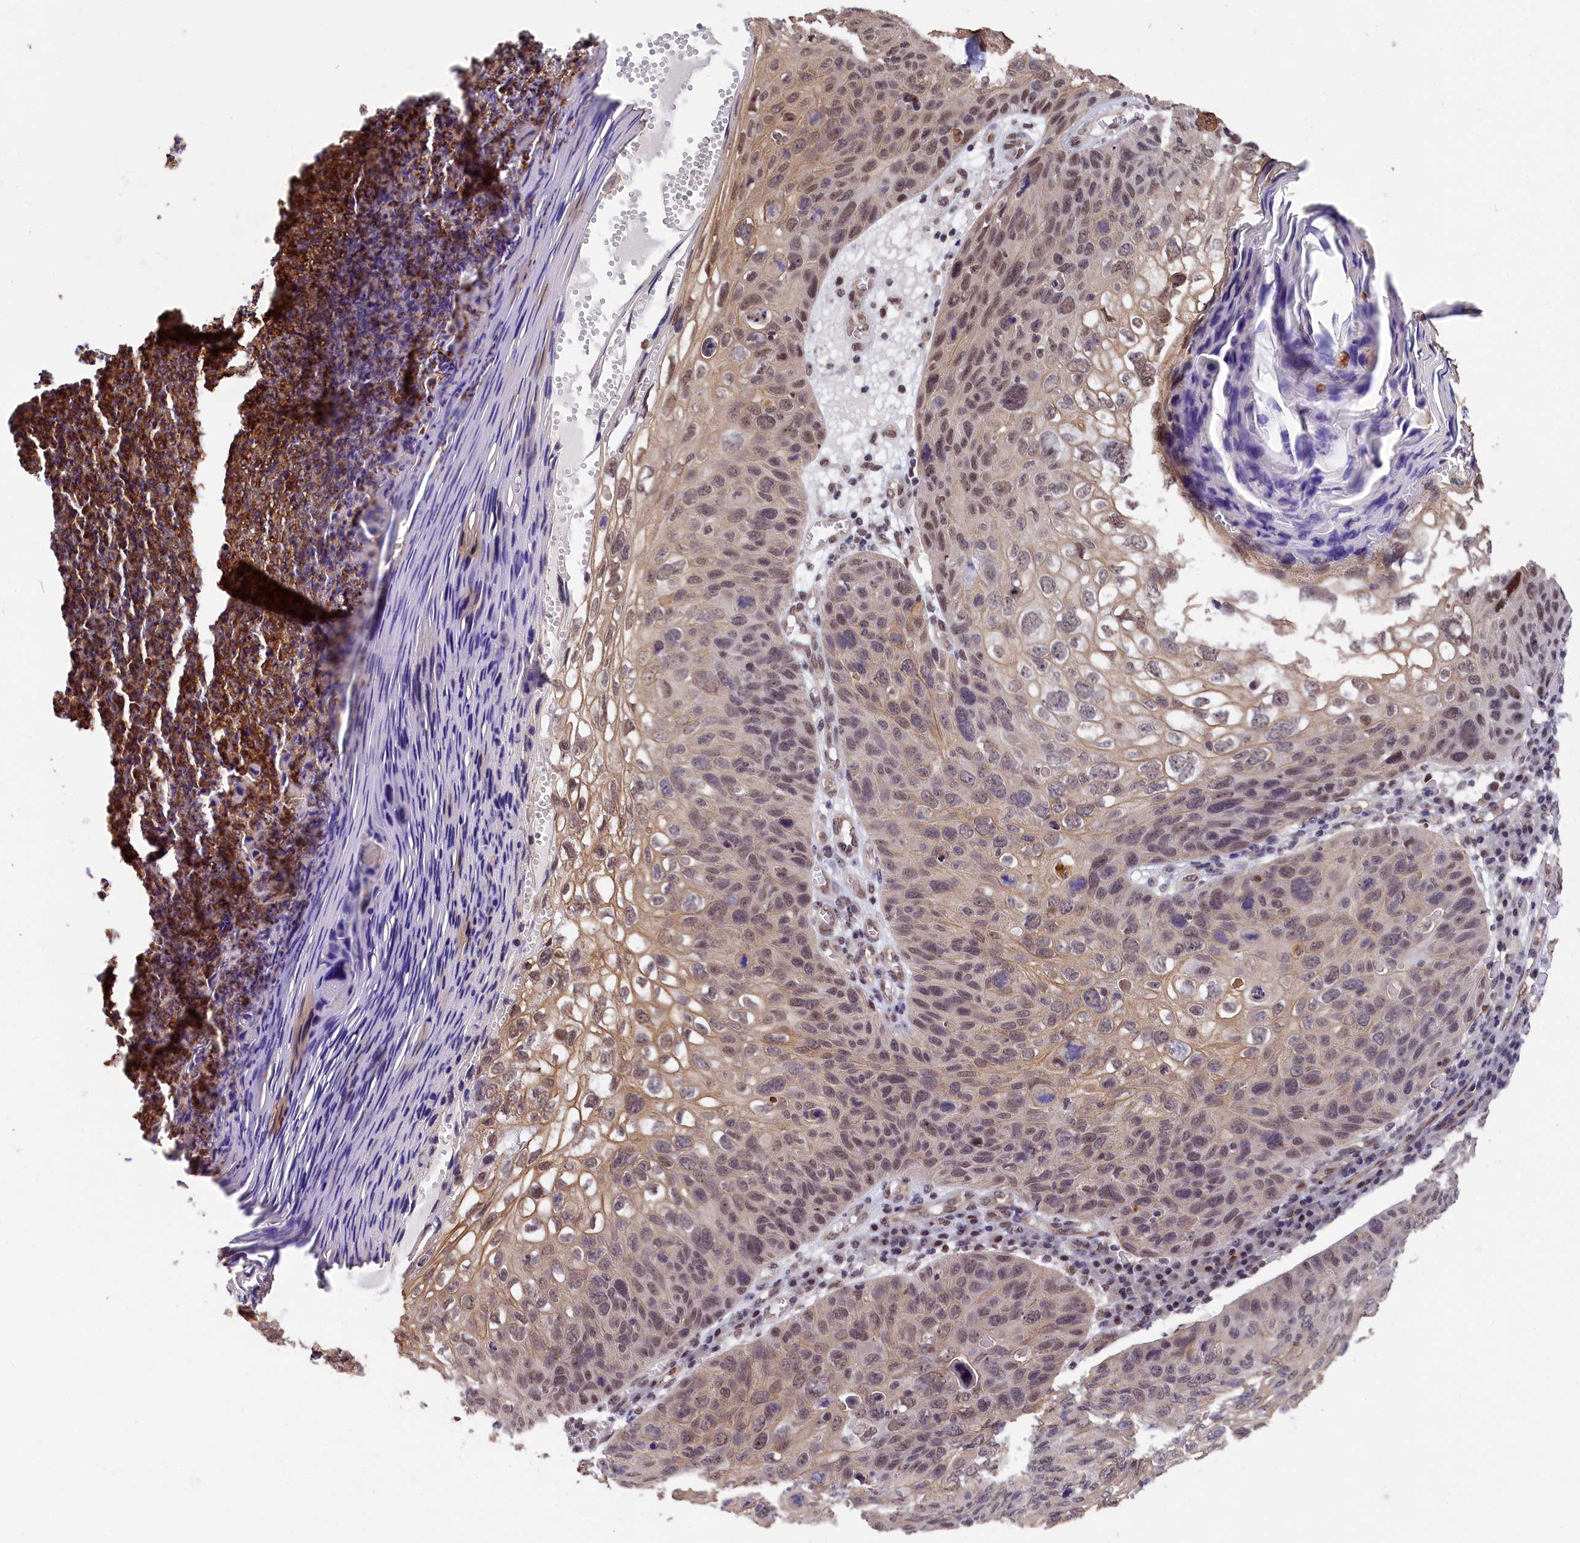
{"staining": {"intensity": "moderate", "quantity": "25%-75%", "location": "nuclear"}, "tissue": "skin cancer", "cell_type": "Tumor cells", "image_type": "cancer", "snomed": [{"axis": "morphology", "description": "Squamous cell carcinoma, NOS"}, {"axis": "topography", "description": "Skin"}], "caption": "A brown stain labels moderate nuclear staining of a protein in squamous cell carcinoma (skin) tumor cells. (DAB IHC with brightfield microscopy, high magnification).", "gene": "ADIG", "patient": {"sex": "female", "age": 90}}